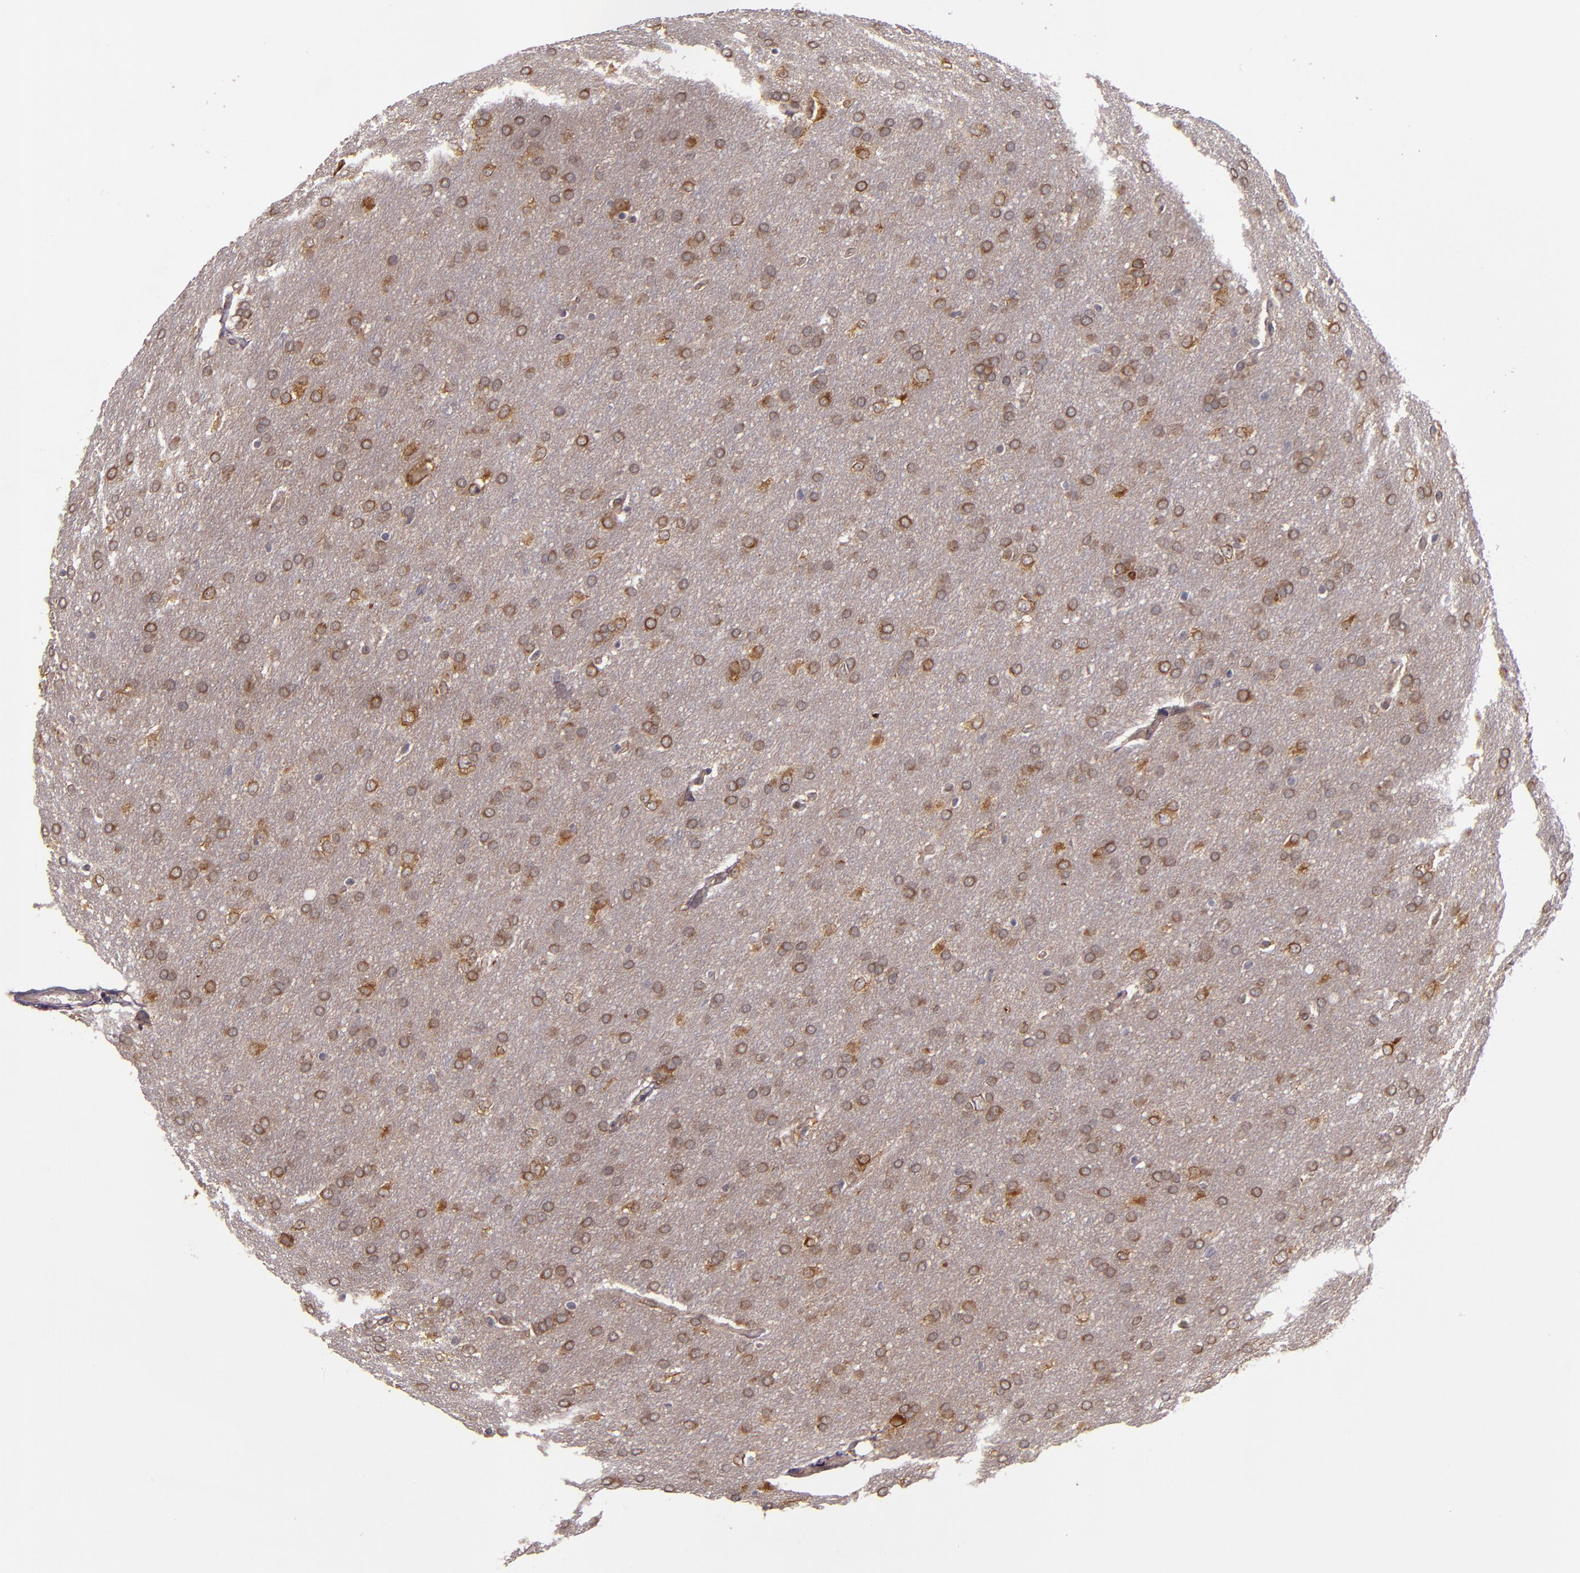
{"staining": {"intensity": "moderate", "quantity": "25%-75%", "location": "cytoplasmic/membranous"}, "tissue": "glioma", "cell_type": "Tumor cells", "image_type": "cancer", "snomed": [{"axis": "morphology", "description": "Glioma, malignant, Low grade"}, {"axis": "topography", "description": "Brain"}], "caption": "Immunohistochemistry (IHC) staining of glioma, which demonstrates medium levels of moderate cytoplasmic/membranous positivity in about 25%-75% of tumor cells indicating moderate cytoplasmic/membranous protein positivity. The staining was performed using DAB (brown) for protein detection and nuclei were counterstained in hematoxylin (blue).", "gene": "PRAF2", "patient": {"sex": "female", "age": 32}}